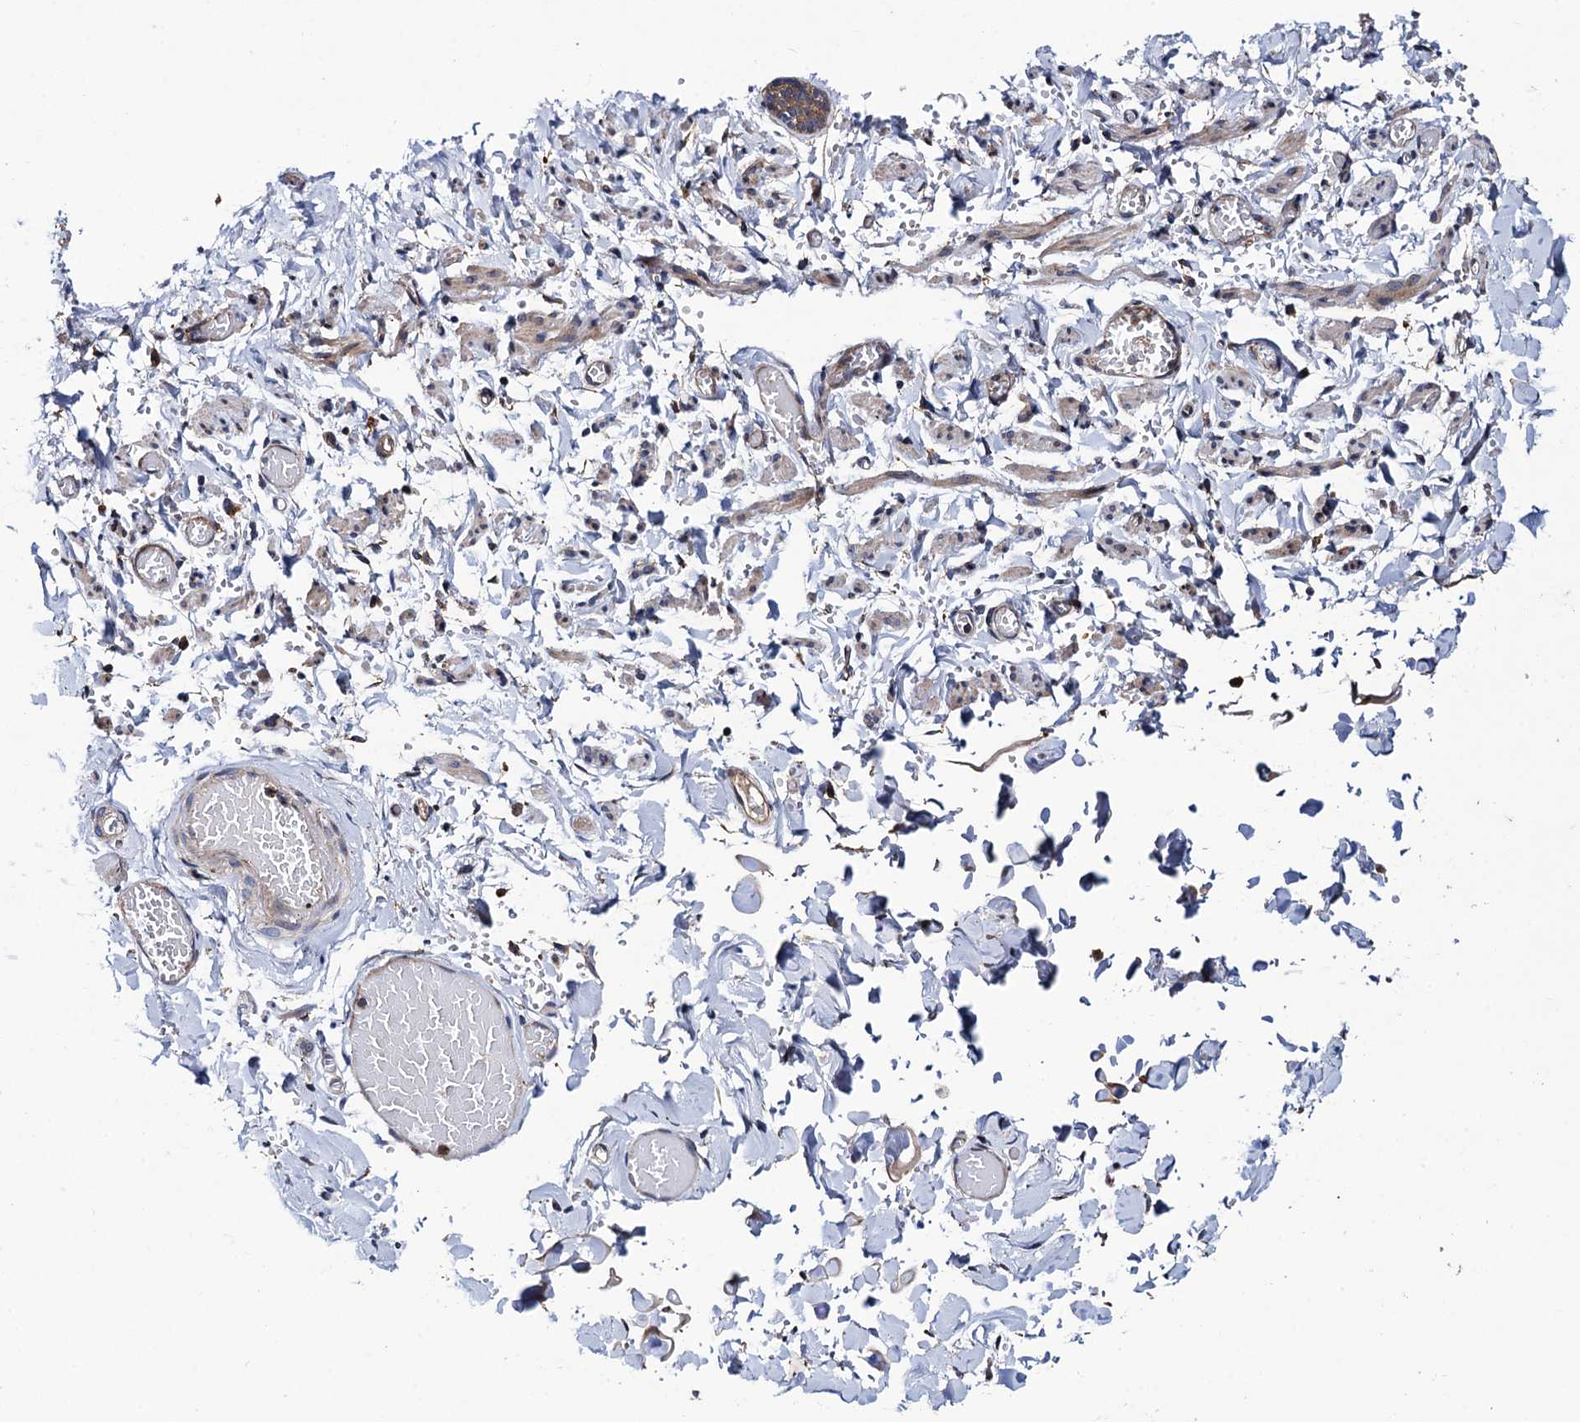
{"staining": {"intensity": "moderate", "quantity": ">75%", "location": "cytoplasmic/membranous"}, "tissue": "adipose tissue", "cell_type": "Adipocytes", "image_type": "normal", "snomed": [{"axis": "morphology", "description": "Normal tissue, NOS"}, {"axis": "topography", "description": "Vascular tissue"}, {"axis": "topography", "description": "Fallopian tube"}, {"axis": "topography", "description": "Ovary"}], "caption": "High-power microscopy captured an IHC image of benign adipose tissue, revealing moderate cytoplasmic/membranous positivity in about >75% of adipocytes. The protein of interest is shown in brown color, while the nuclei are stained blue.", "gene": "VPS35", "patient": {"sex": "female", "age": 67}}